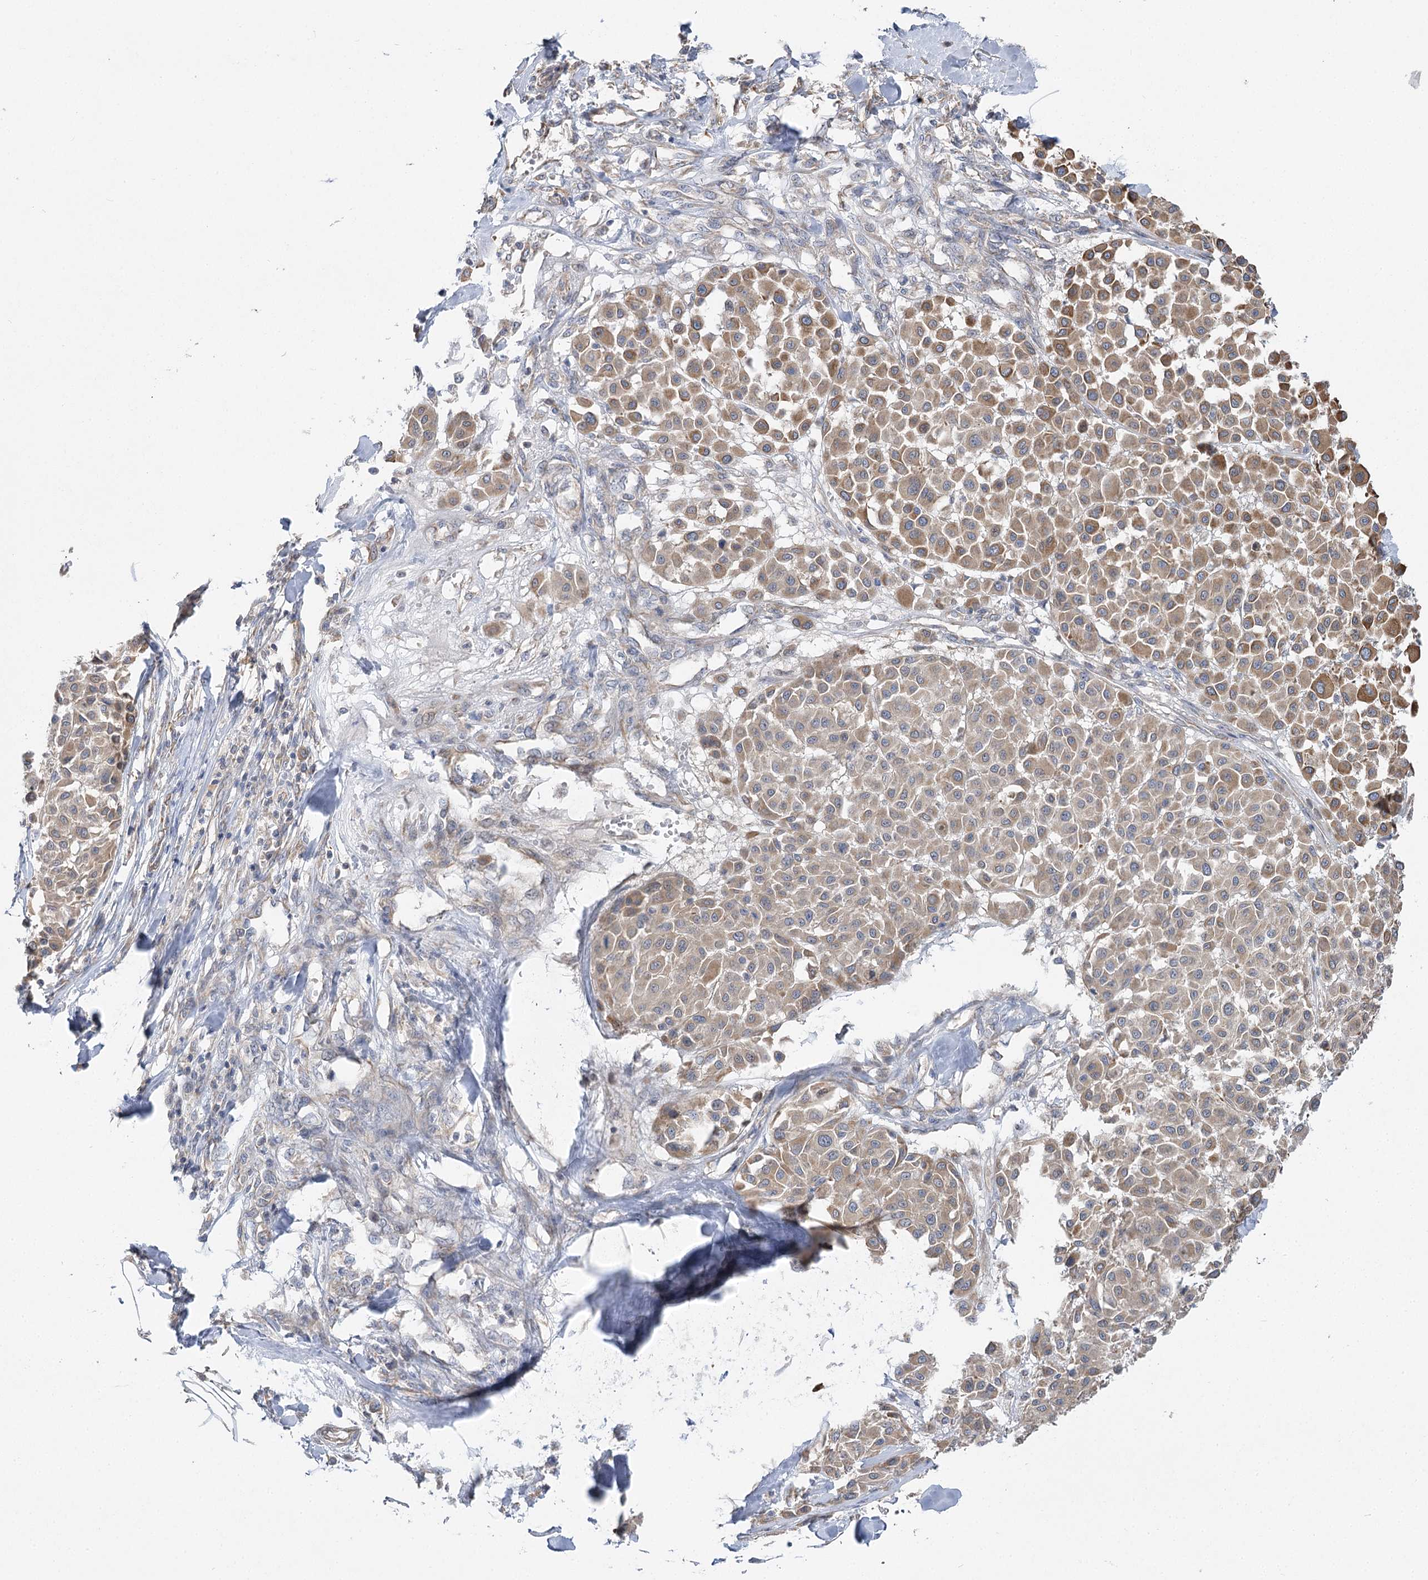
{"staining": {"intensity": "moderate", "quantity": "<25%", "location": "cytoplasmic/membranous"}, "tissue": "melanoma", "cell_type": "Tumor cells", "image_type": "cancer", "snomed": [{"axis": "morphology", "description": "Malignant melanoma, Metastatic site"}, {"axis": "topography", "description": "Soft tissue"}], "caption": "Protein analysis of melanoma tissue exhibits moderate cytoplasmic/membranous expression in approximately <25% of tumor cells.", "gene": "KIAA0825", "patient": {"sex": "male", "age": 41}}